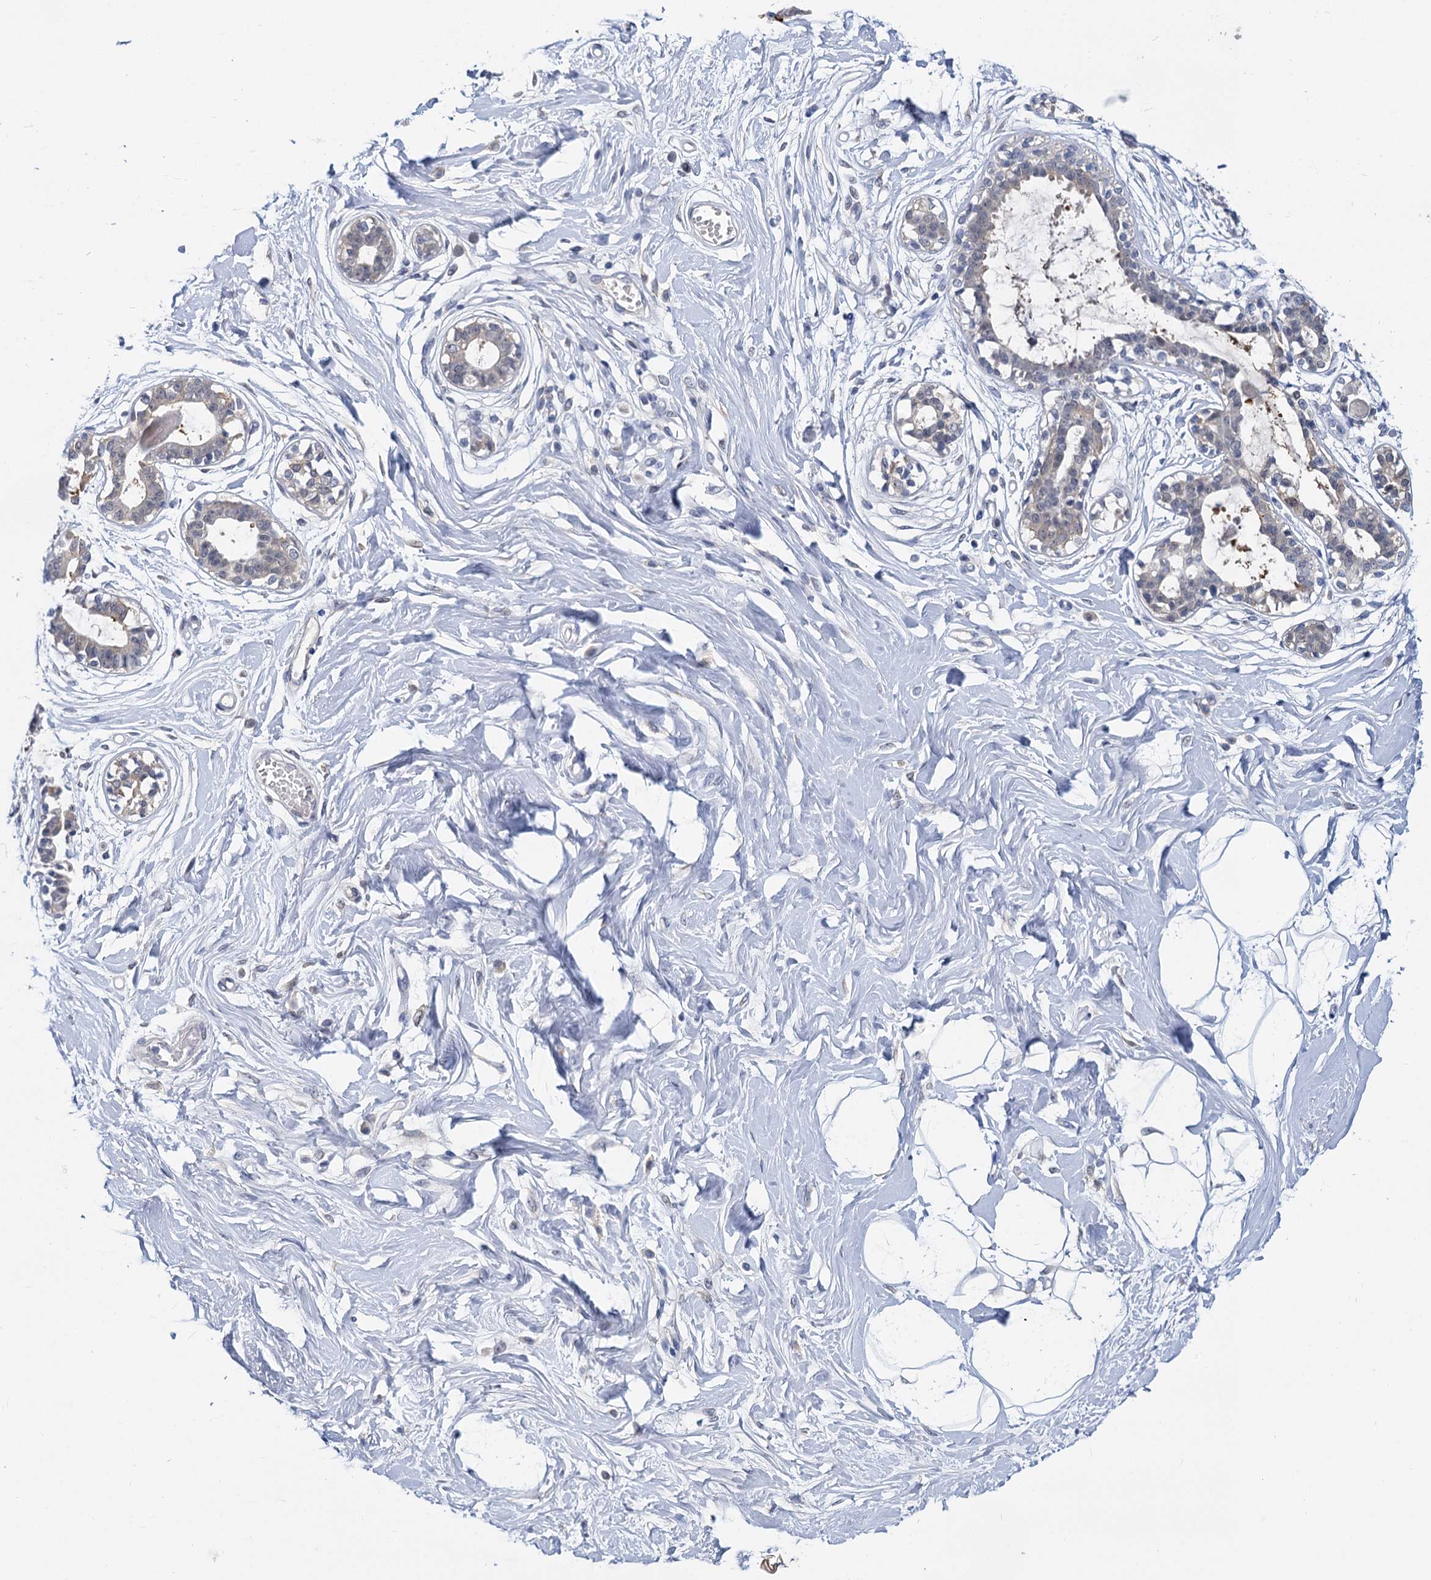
{"staining": {"intensity": "negative", "quantity": "none", "location": "none"}, "tissue": "breast", "cell_type": "Adipocytes", "image_type": "normal", "snomed": [{"axis": "morphology", "description": "Normal tissue, NOS"}, {"axis": "topography", "description": "Breast"}], "caption": "IHC of unremarkable human breast shows no staining in adipocytes.", "gene": "ANKRD42", "patient": {"sex": "female", "age": 45}}